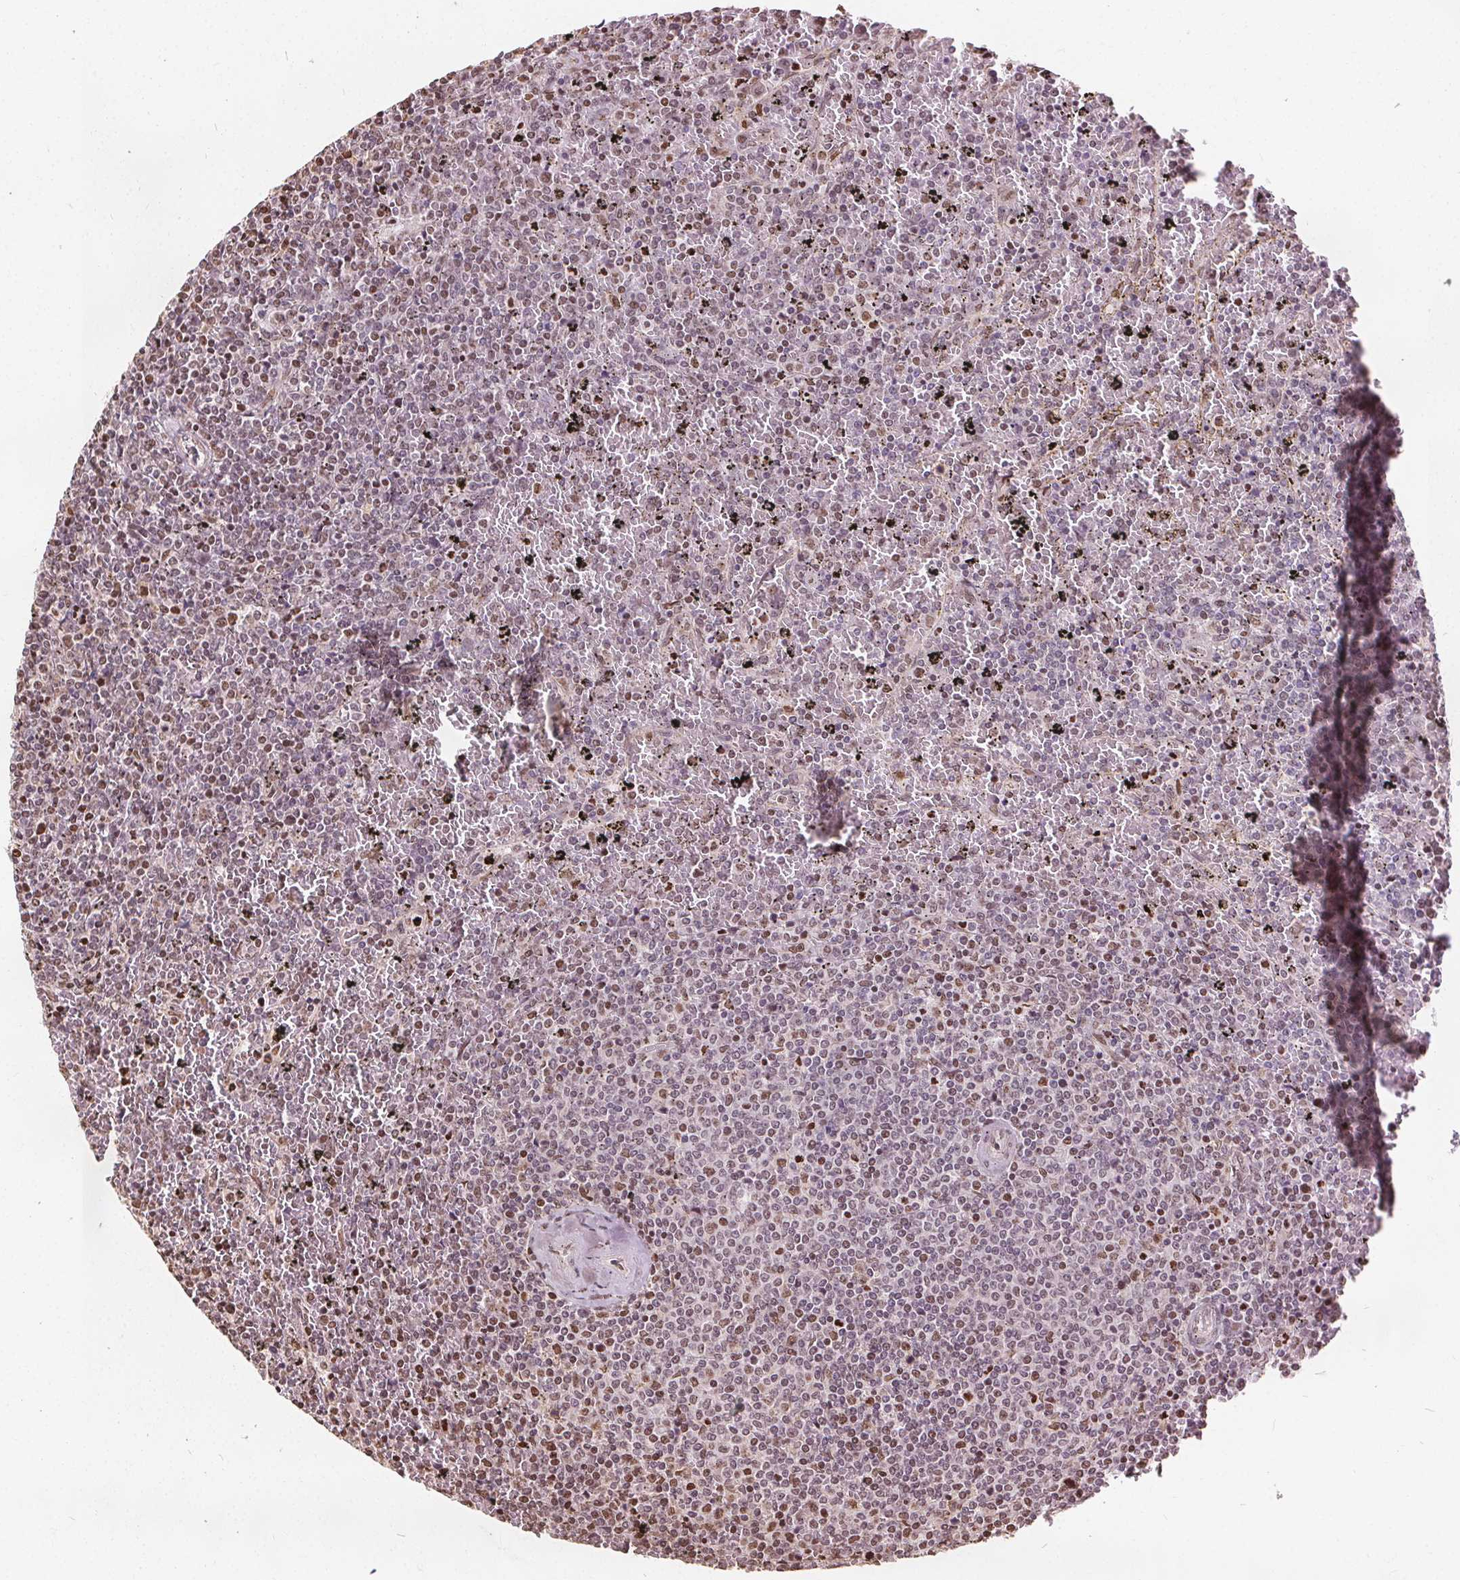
{"staining": {"intensity": "weak", "quantity": "25%-75%", "location": "nuclear"}, "tissue": "lymphoma", "cell_type": "Tumor cells", "image_type": "cancer", "snomed": [{"axis": "morphology", "description": "Malignant lymphoma, non-Hodgkin's type, Low grade"}, {"axis": "topography", "description": "Spleen"}], "caption": "This is an image of IHC staining of lymphoma, which shows weak expression in the nuclear of tumor cells.", "gene": "ISLR2", "patient": {"sex": "female", "age": 77}}